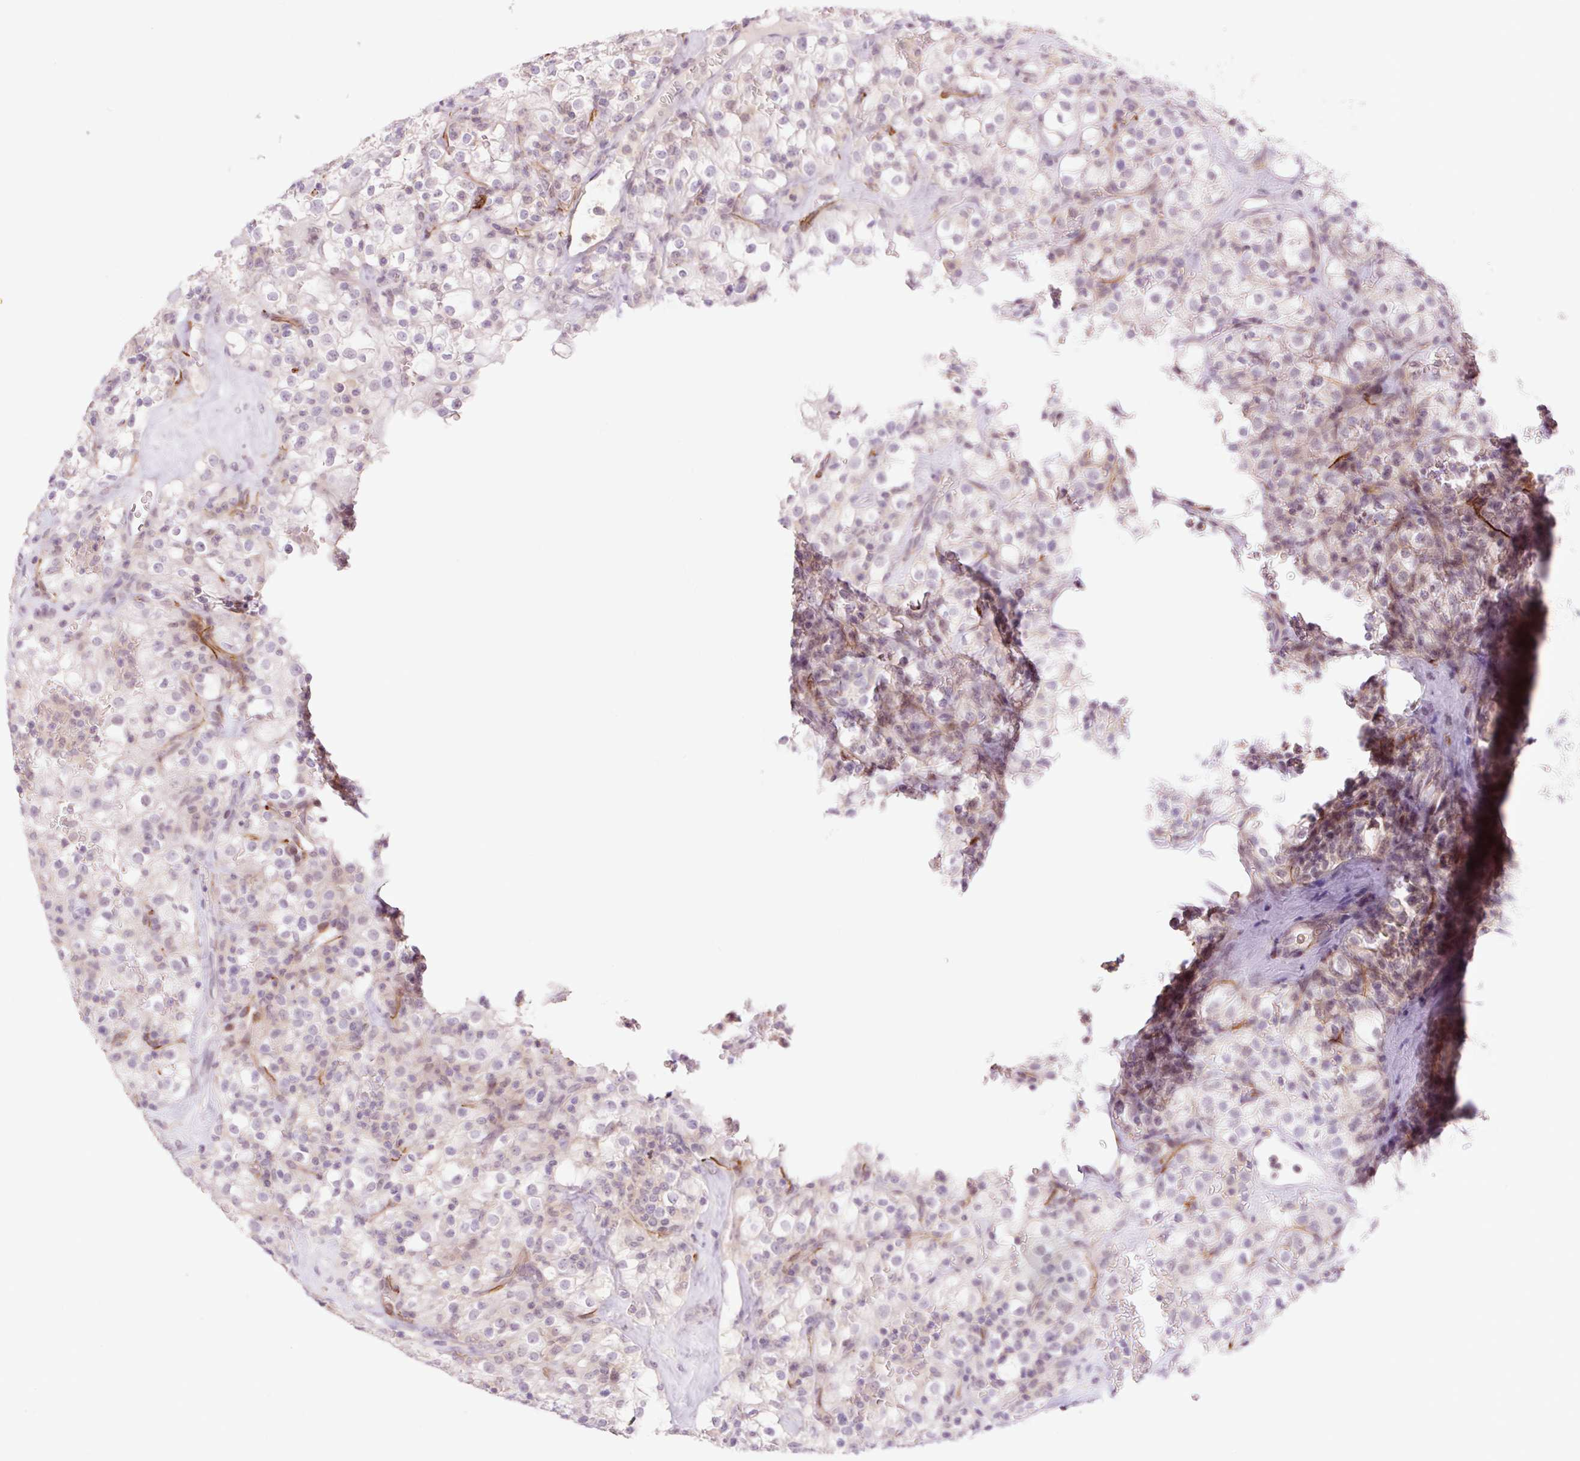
{"staining": {"intensity": "weak", "quantity": "<25%", "location": "nuclear"}, "tissue": "renal cancer", "cell_type": "Tumor cells", "image_type": "cancer", "snomed": [{"axis": "morphology", "description": "Adenocarcinoma, NOS"}, {"axis": "topography", "description": "Kidney"}], "caption": "This is a histopathology image of immunohistochemistry staining of renal cancer (adenocarcinoma), which shows no positivity in tumor cells.", "gene": "ZFYVE21", "patient": {"sex": "female", "age": 74}}